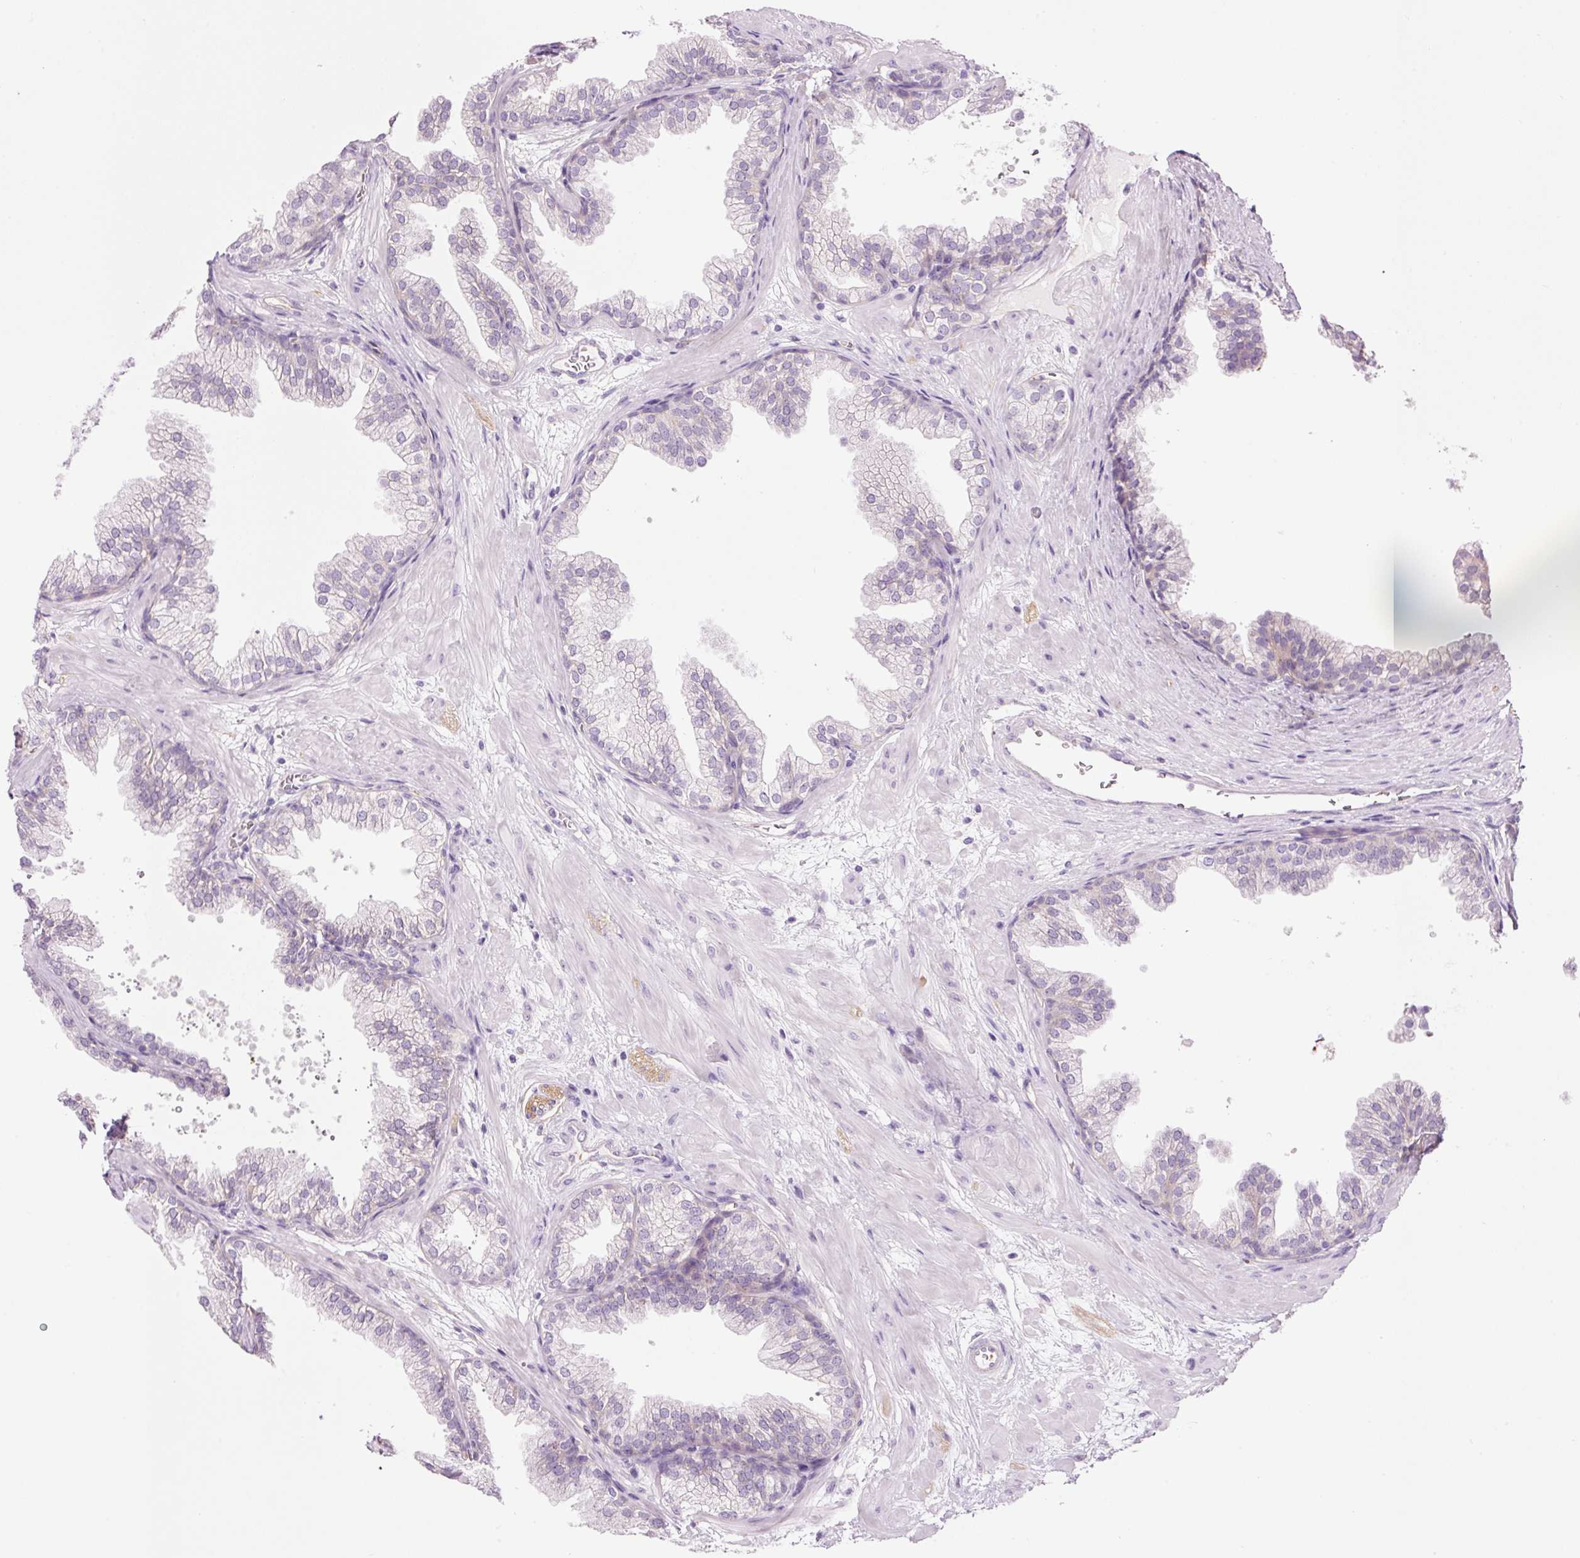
{"staining": {"intensity": "negative", "quantity": "none", "location": "none"}, "tissue": "prostate", "cell_type": "Glandular cells", "image_type": "normal", "snomed": [{"axis": "morphology", "description": "Normal tissue, NOS"}, {"axis": "topography", "description": "Prostate"}], "caption": "This is an immunohistochemistry image of benign prostate. There is no expression in glandular cells.", "gene": "HSPA4L", "patient": {"sex": "male", "age": 37}}